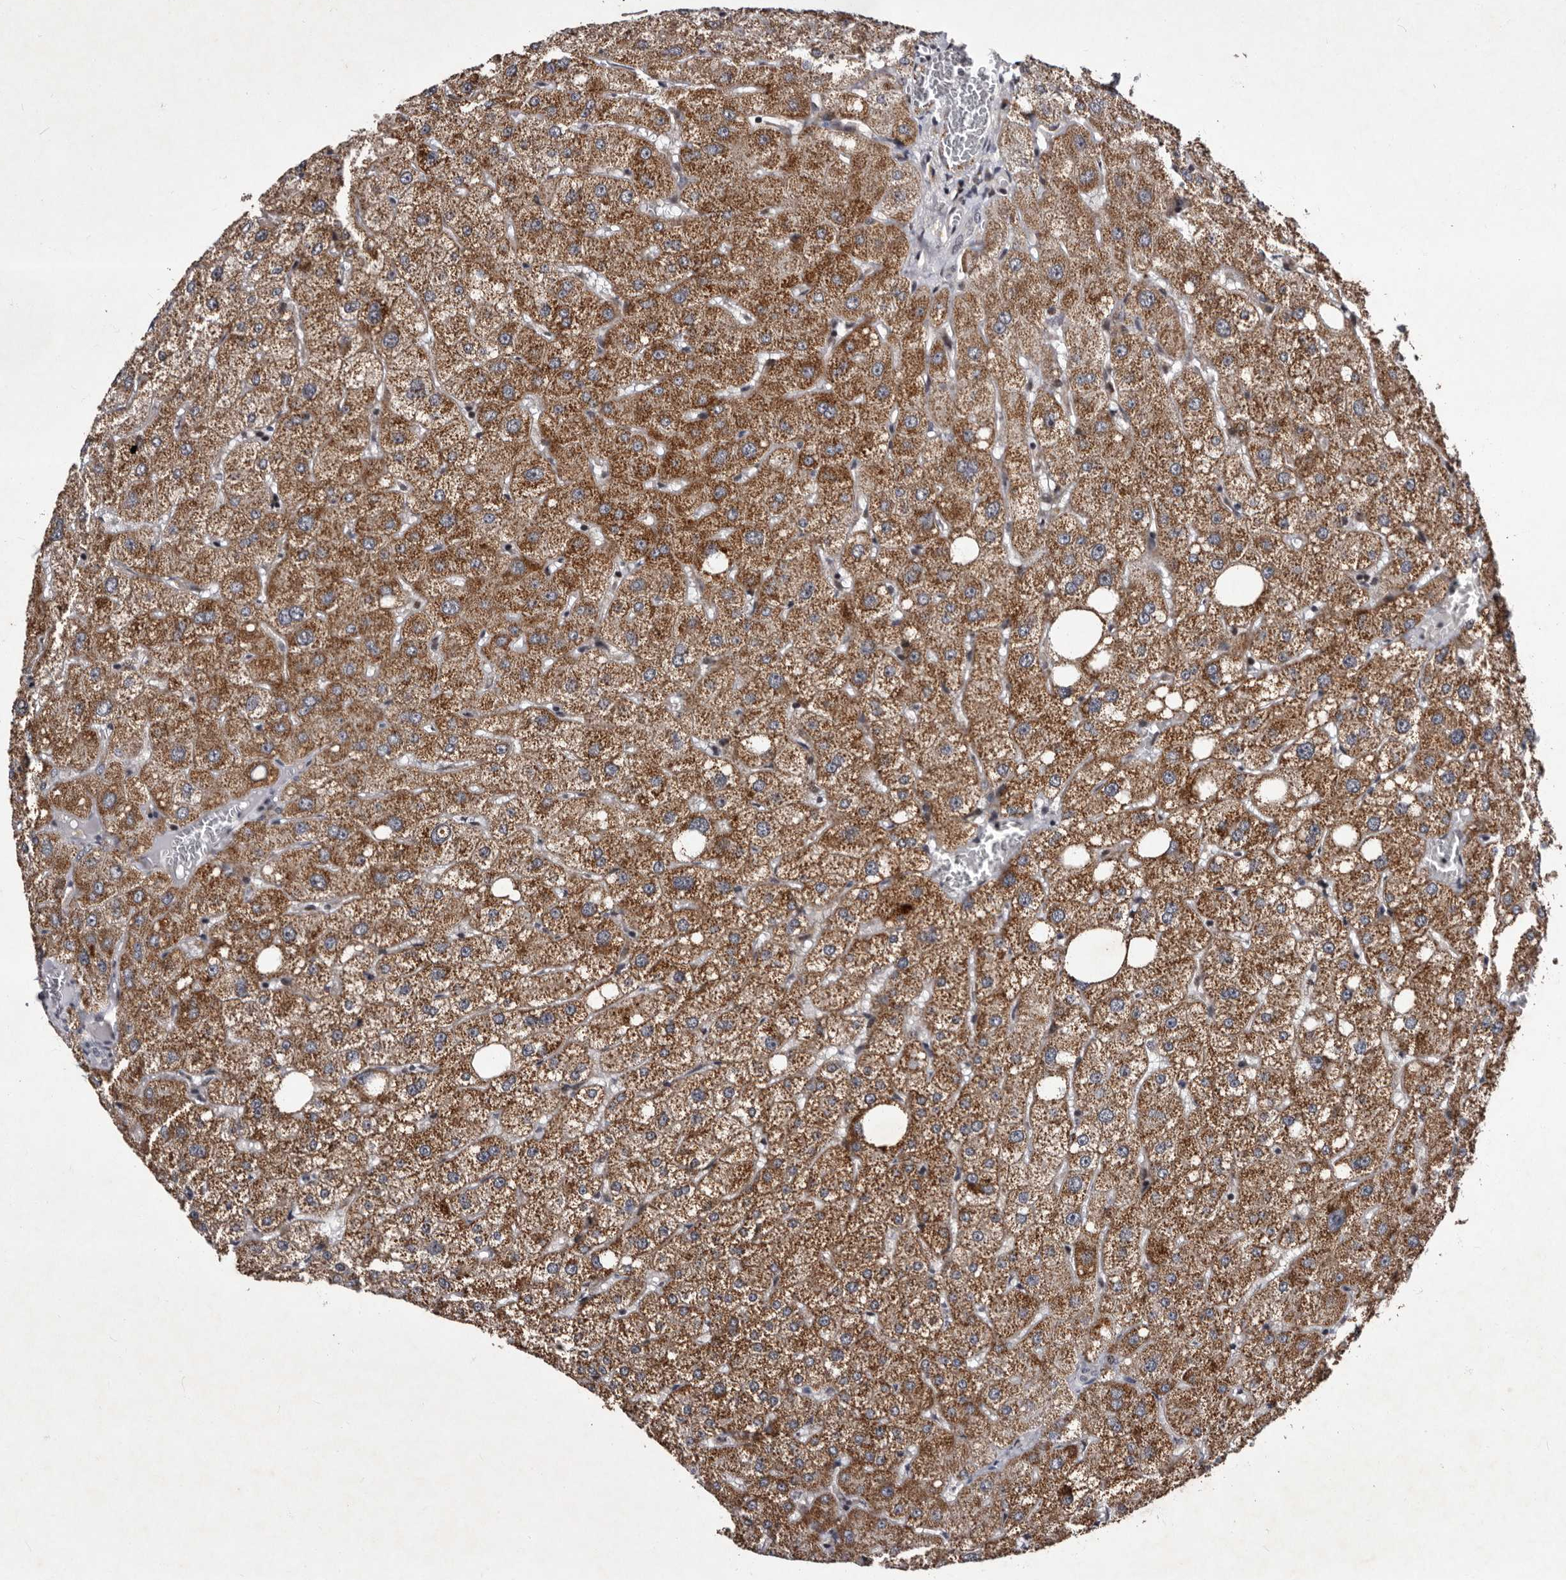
{"staining": {"intensity": "negative", "quantity": "none", "location": "none"}, "tissue": "liver", "cell_type": "Cholangiocytes", "image_type": "normal", "snomed": [{"axis": "morphology", "description": "Normal tissue, NOS"}, {"axis": "topography", "description": "Liver"}], "caption": "Protein analysis of normal liver displays no significant staining in cholangiocytes. Nuclei are stained in blue.", "gene": "TNKS", "patient": {"sex": "male", "age": 73}}